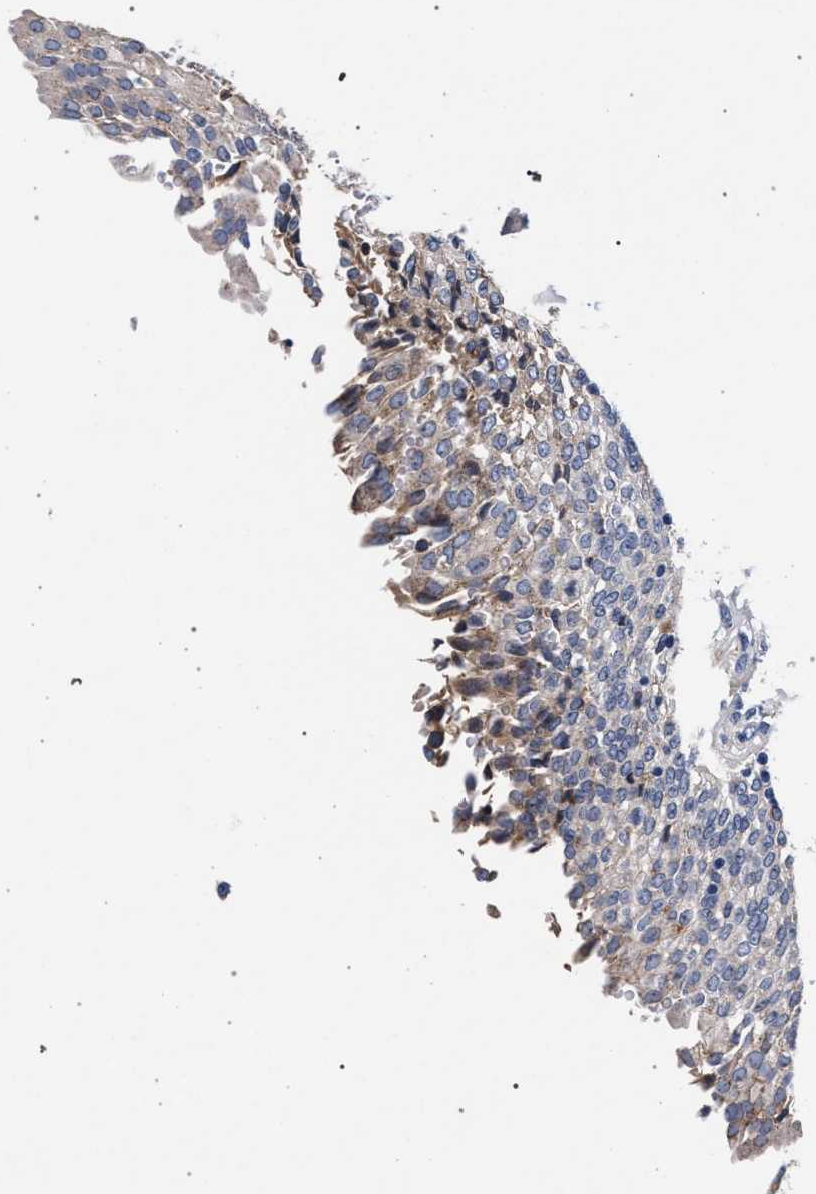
{"staining": {"intensity": "weak", "quantity": "<25%", "location": "cytoplasmic/membranous"}, "tissue": "urinary bladder", "cell_type": "Urothelial cells", "image_type": "normal", "snomed": [{"axis": "morphology", "description": "Urothelial carcinoma, High grade"}, {"axis": "topography", "description": "Urinary bladder"}], "caption": "This is an immunohistochemistry micrograph of unremarkable human urinary bladder. There is no positivity in urothelial cells.", "gene": "ACOX1", "patient": {"sex": "male", "age": 46}}